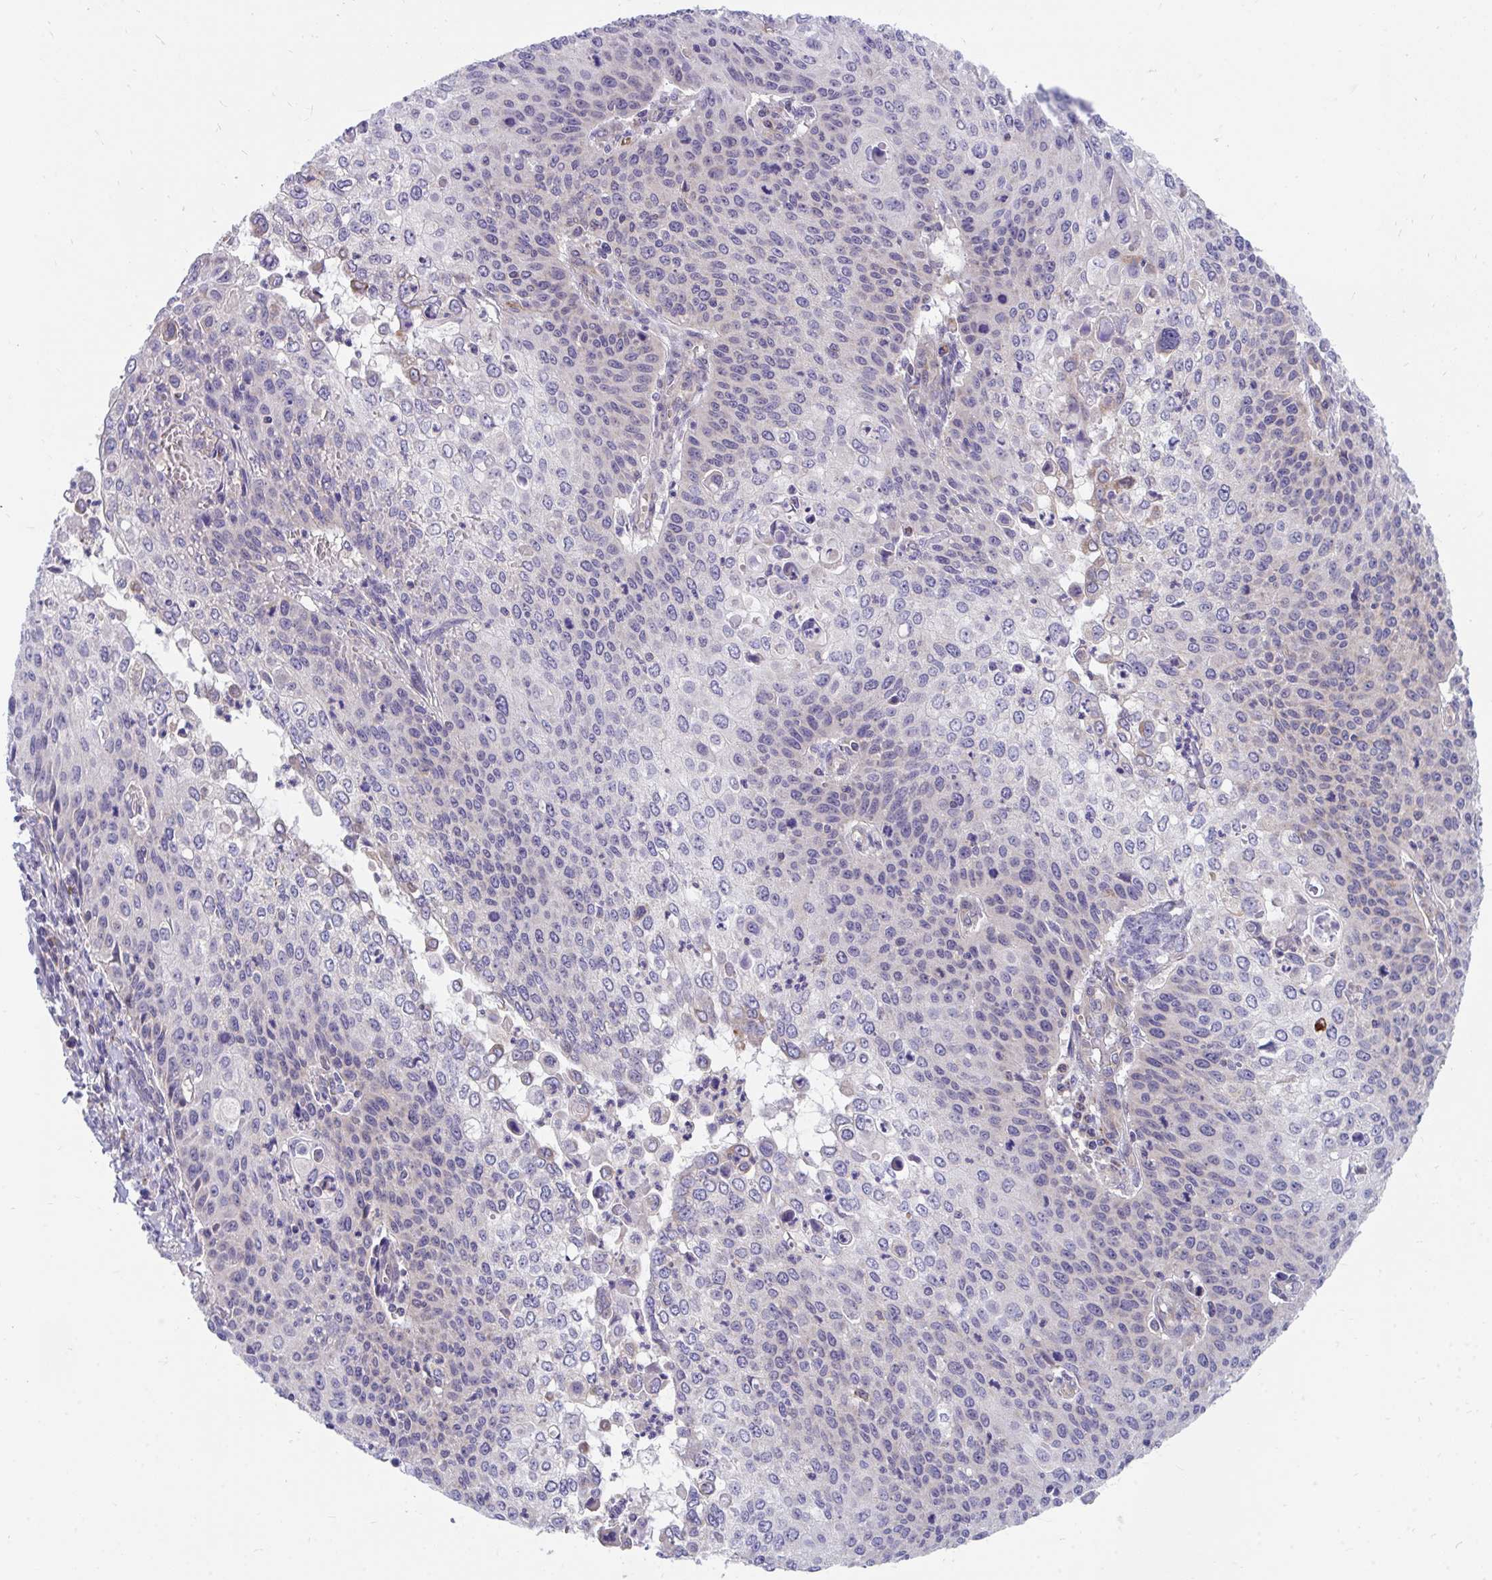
{"staining": {"intensity": "weak", "quantity": "25%-75%", "location": "cytoplasmic/membranous"}, "tissue": "cervical cancer", "cell_type": "Tumor cells", "image_type": "cancer", "snomed": [{"axis": "morphology", "description": "Squamous cell carcinoma, NOS"}, {"axis": "topography", "description": "Cervix"}], "caption": "Immunohistochemistry of human squamous cell carcinoma (cervical) displays low levels of weak cytoplasmic/membranous positivity in approximately 25%-75% of tumor cells.", "gene": "FHIP1B", "patient": {"sex": "female", "age": 65}}